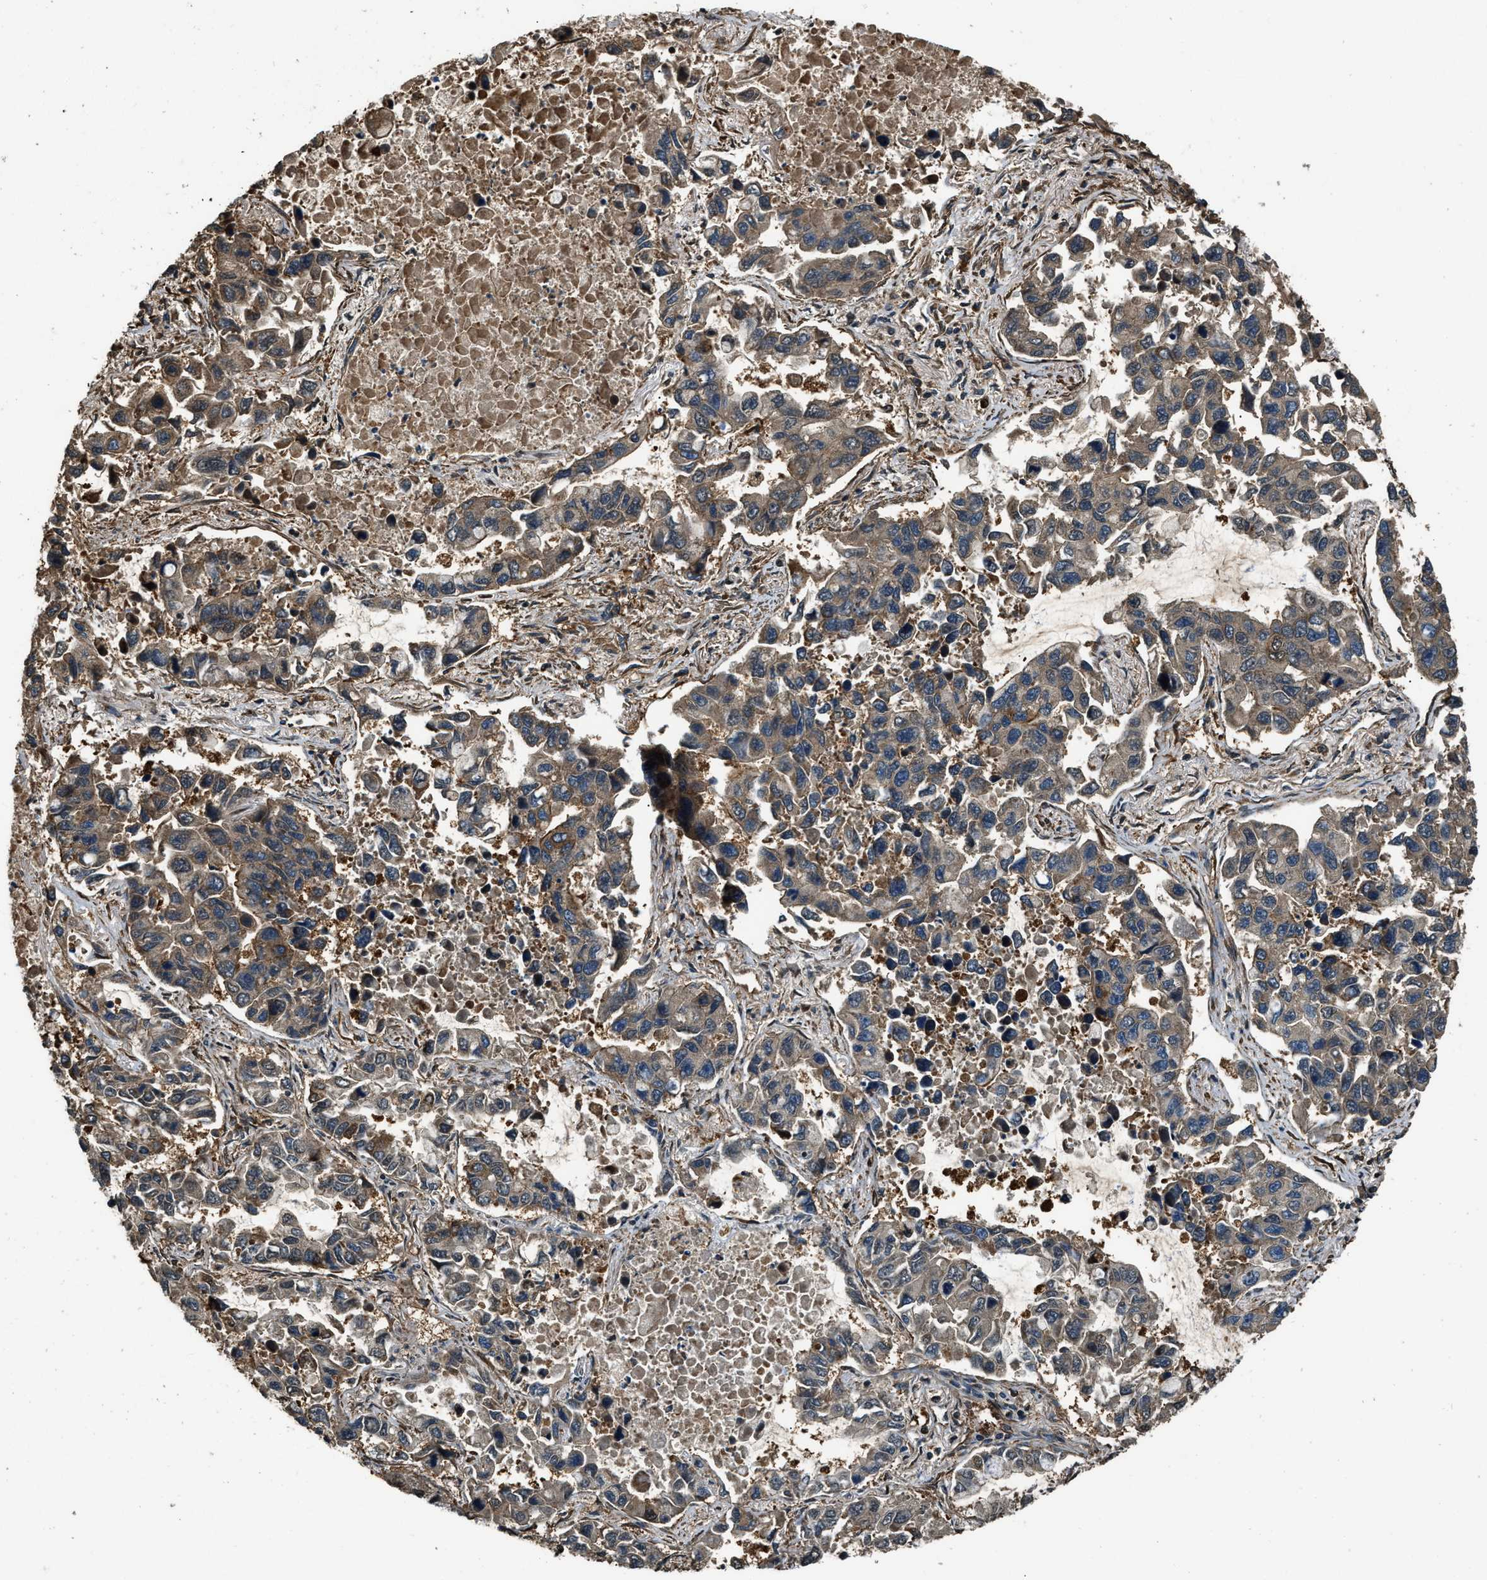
{"staining": {"intensity": "moderate", "quantity": "25%-75%", "location": "cytoplasmic/membranous"}, "tissue": "lung cancer", "cell_type": "Tumor cells", "image_type": "cancer", "snomed": [{"axis": "morphology", "description": "Adenocarcinoma, NOS"}, {"axis": "topography", "description": "Lung"}], "caption": "Tumor cells exhibit medium levels of moderate cytoplasmic/membranous expression in approximately 25%-75% of cells in lung cancer (adenocarcinoma). The protein of interest is shown in brown color, while the nuclei are stained blue.", "gene": "YARS1", "patient": {"sex": "male", "age": 64}}